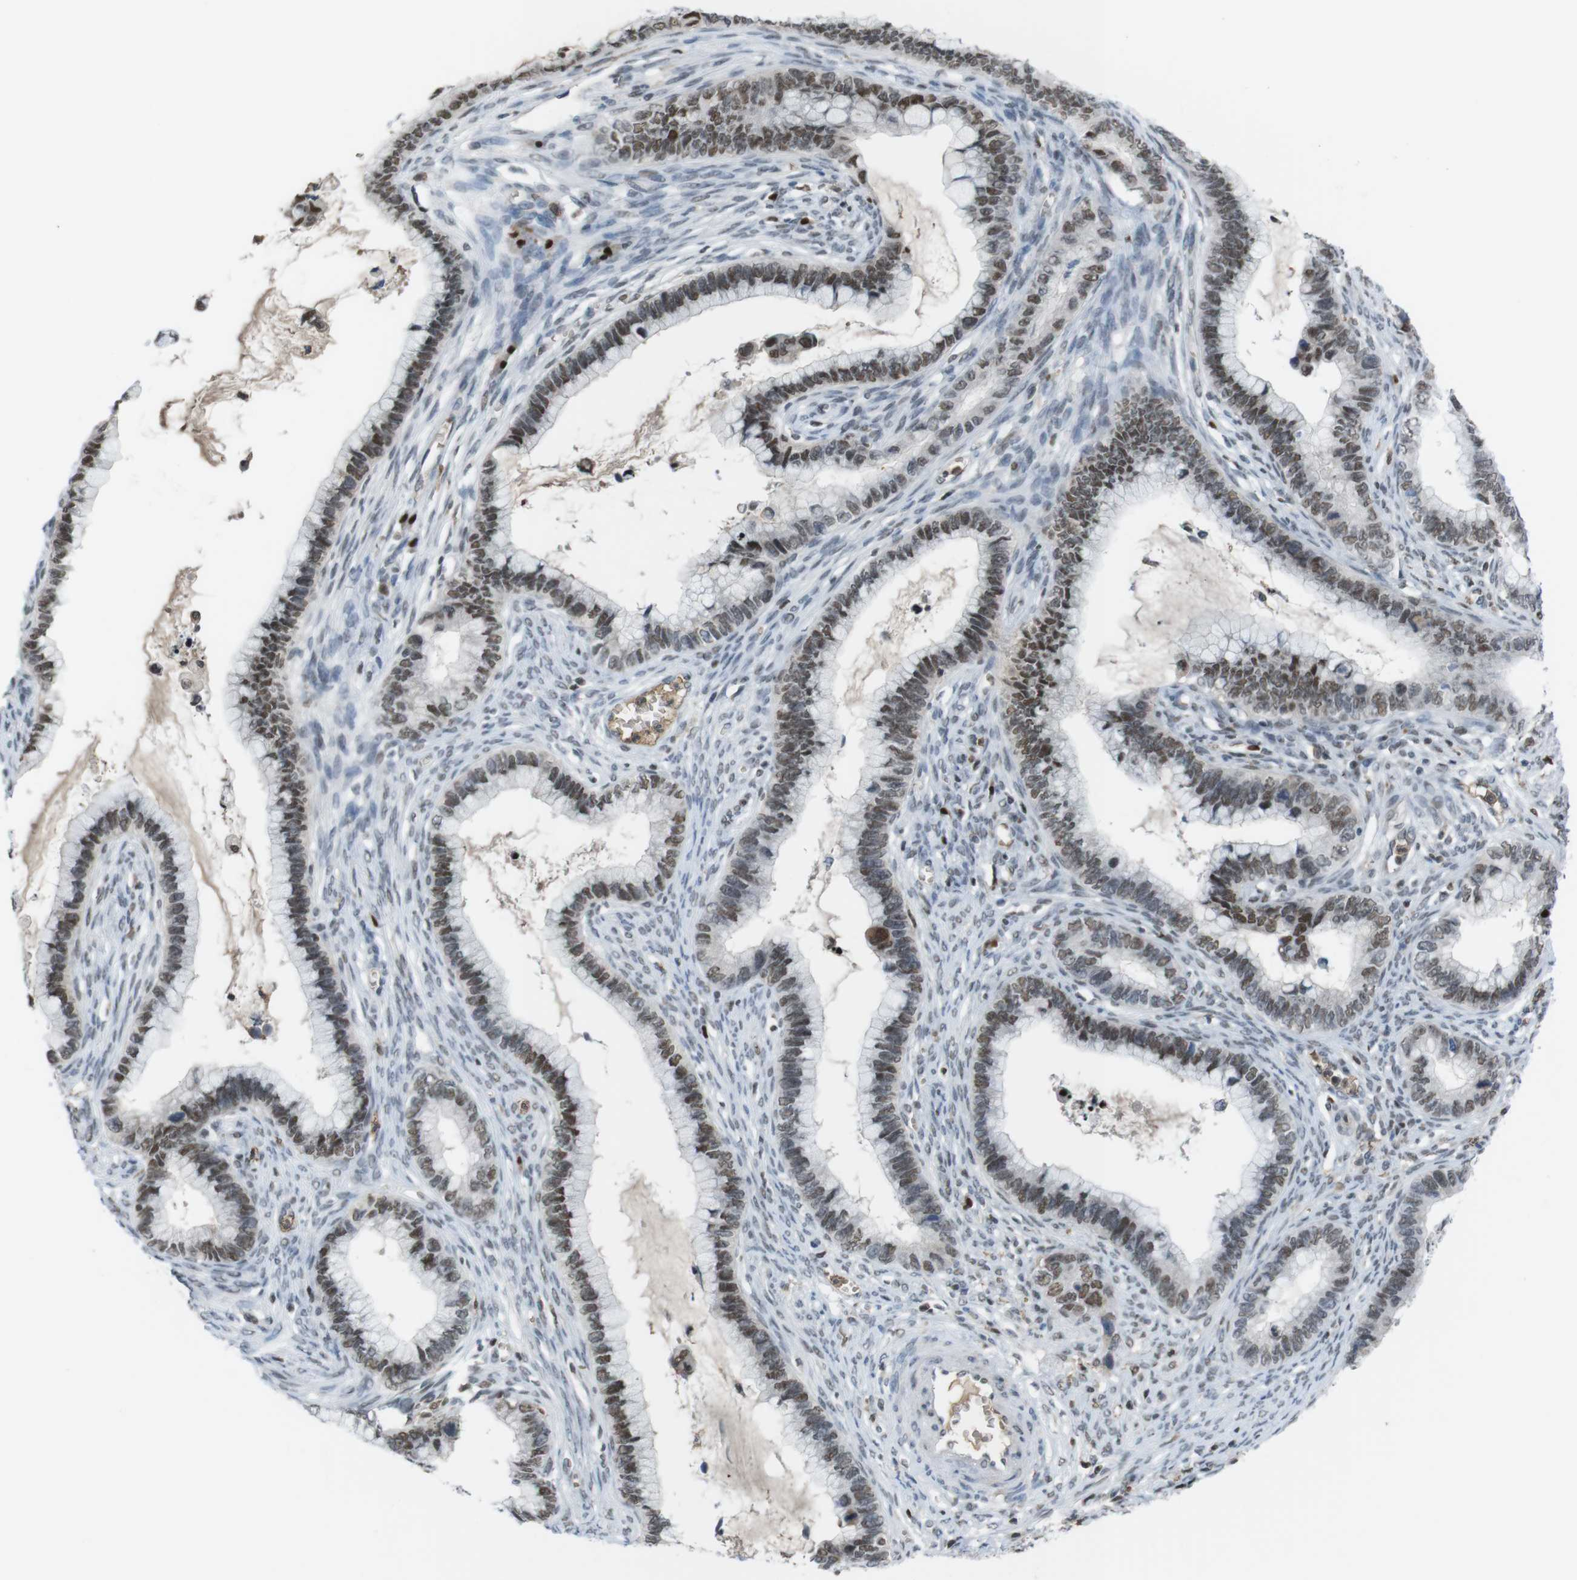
{"staining": {"intensity": "weak", "quantity": ">75%", "location": "nuclear"}, "tissue": "cervical cancer", "cell_type": "Tumor cells", "image_type": "cancer", "snomed": [{"axis": "morphology", "description": "Adenocarcinoma, NOS"}, {"axis": "topography", "description": "Cervix"}], "caption": "This image shows immunohistochemistry (IHC) staining of human cervical adenocarcinoma, with low weak nuclear staining in about >75% of tumor cells.", "gene": "SUB1", "patient": {"sex": "female", "age": 44}}